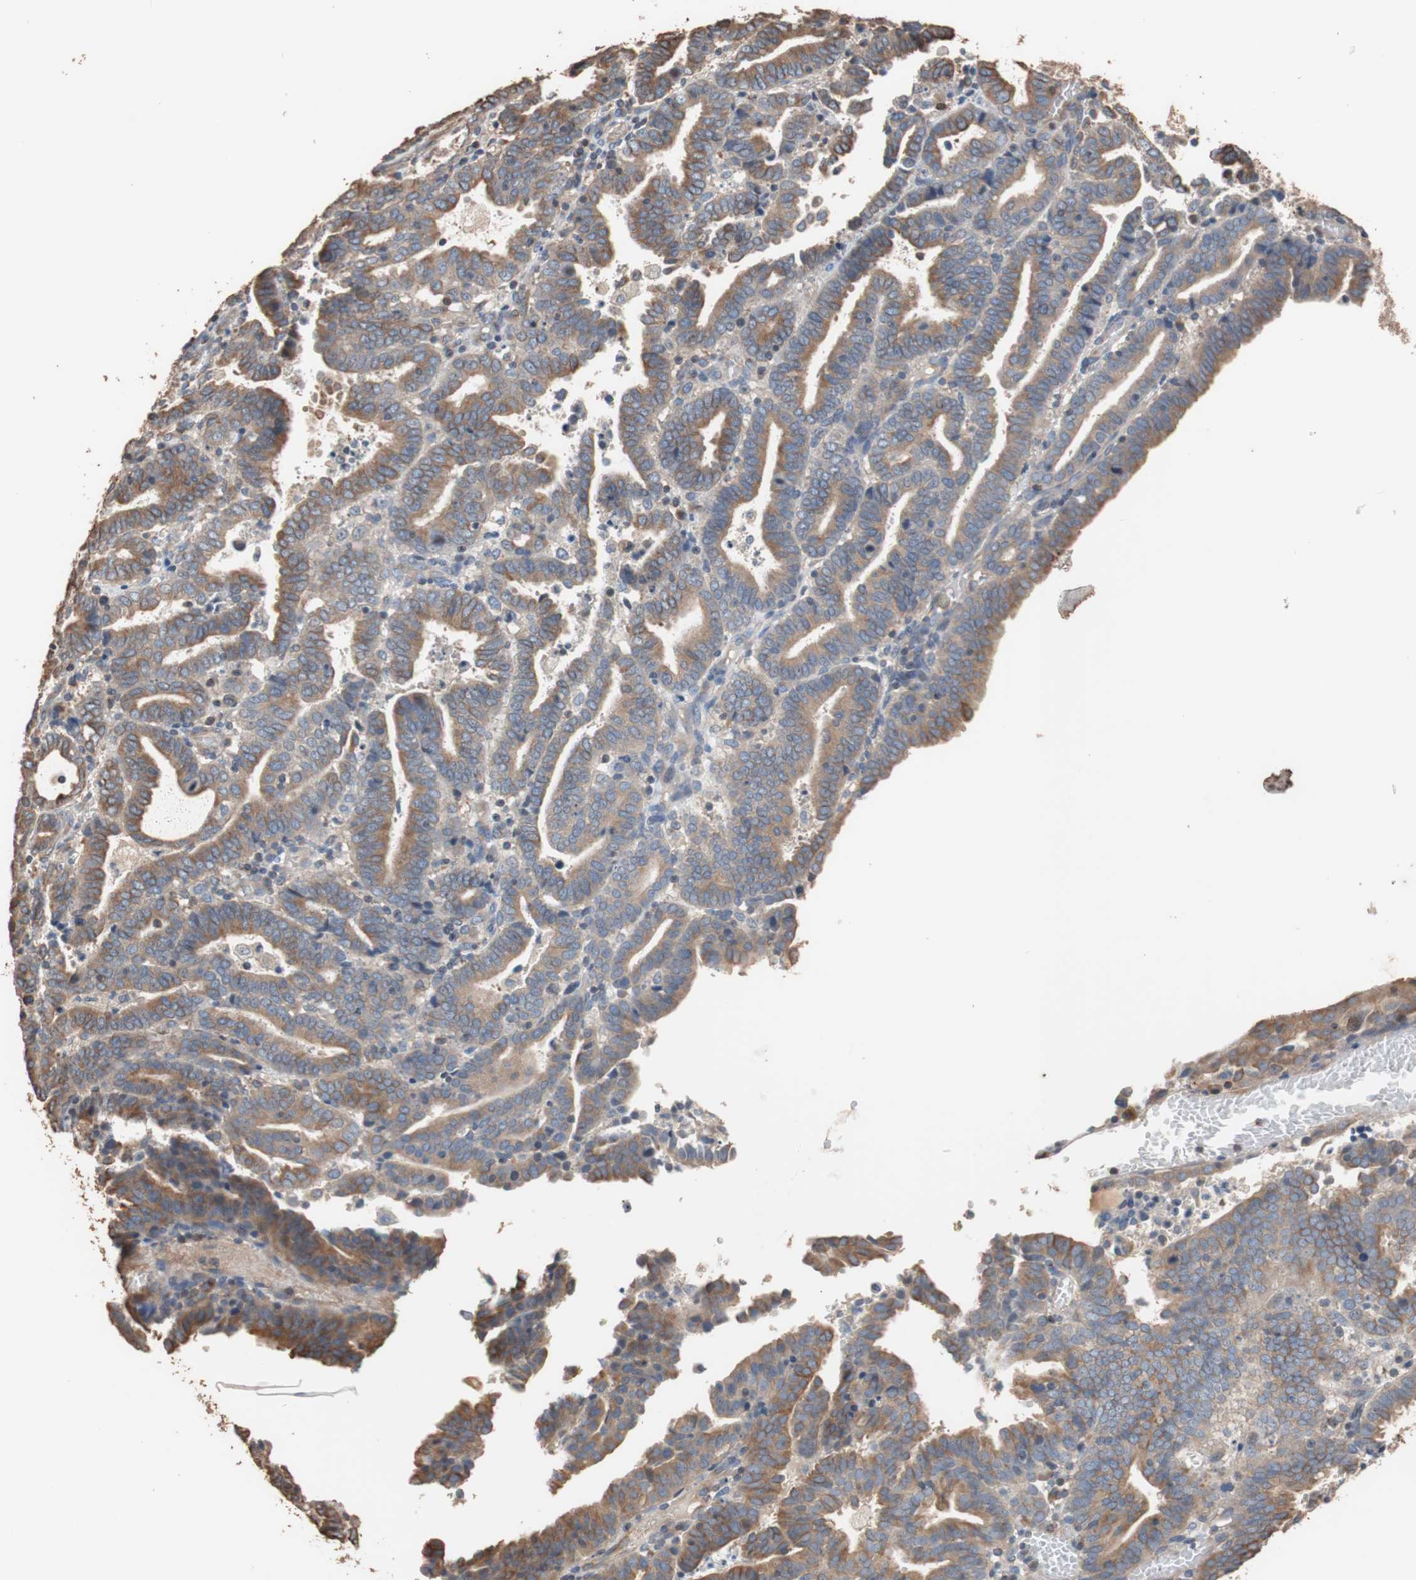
{"staining": {"intensity": "moderate", "quantity": ">75%", "location": "cytoplasmic/membranous"}, "tissue": "endometrial cancer", "cell_type": "Tumor cells", "image_type": "cancer", "snomed": [{"axis": "morphology", "description": "Adenocarcinoma, NOS"}, {"axis": "topography", "description": "Uterus"}], "caption": "IHC of human endometrial adenocarcinoma shows medium levels of moderate cytoplasmic/membranous positivity in about >75% of tumor cells.", "gene": "TUBB", "patient": {"sex": "female", "age": 83}}